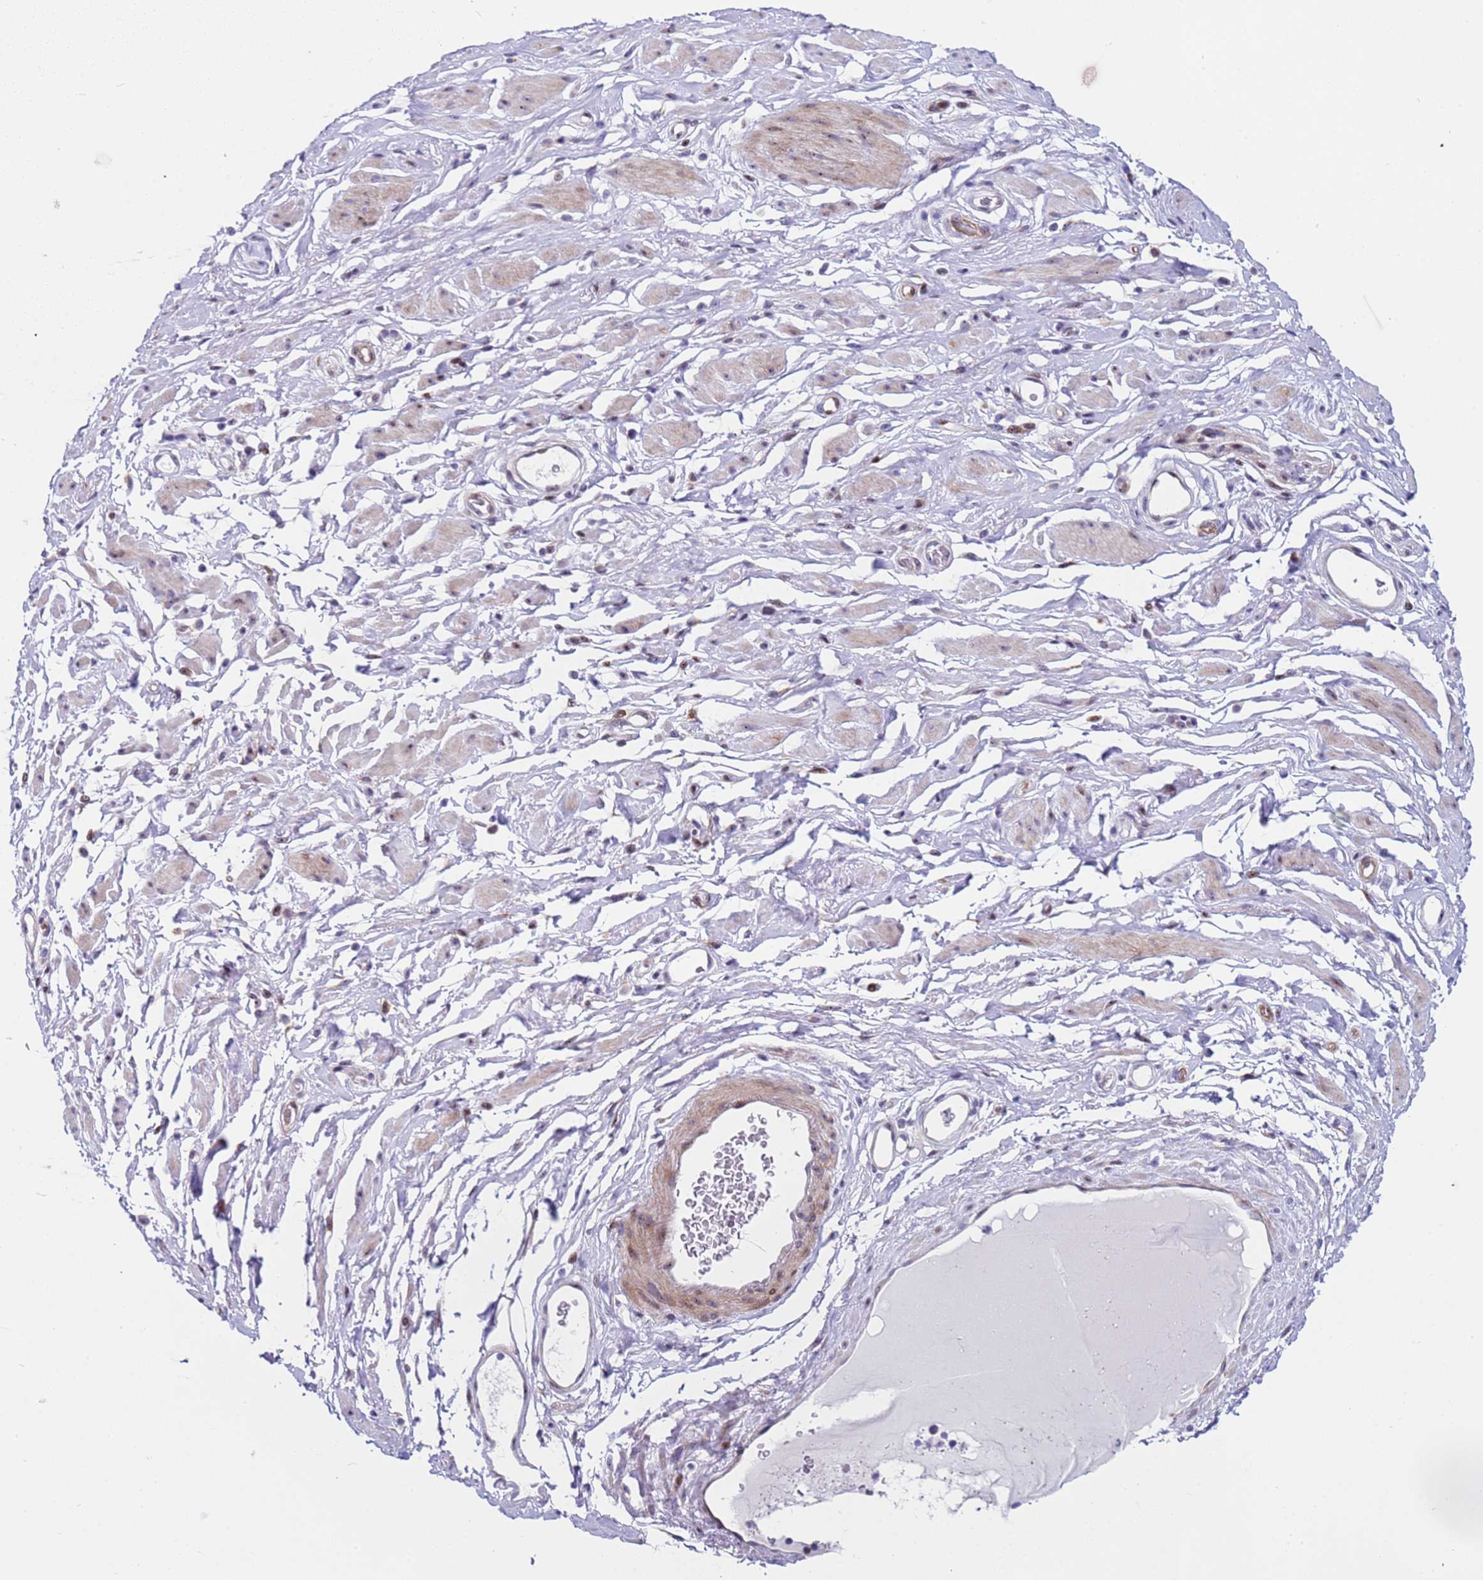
{"staining": {"intensity": "negative", "quantity": "none", "location": "none"}, "tissue": "adipose tissue", "cell_type": "Adipocytes", "image_type": "normal", "snomed": [{"axis": "morphology", "description": "Normal tissue, NOS"}, {"axis": "morphology", "description": "Adenocarcinoma, NOS"}, {"axis": "topography", "description": "Rectum"}, {"axis": "topography", "description": "Vagina"}, {"axis": "topography", "description": "Peripheral nerve tissue"}], "caption": "This is a micrograph of immunohistochemistry (IHC) staining of benign adipose tissue, which shows no staining in adipocytes.", "gene": "POP5", "patient": {"sex": "female", "age": 71}}